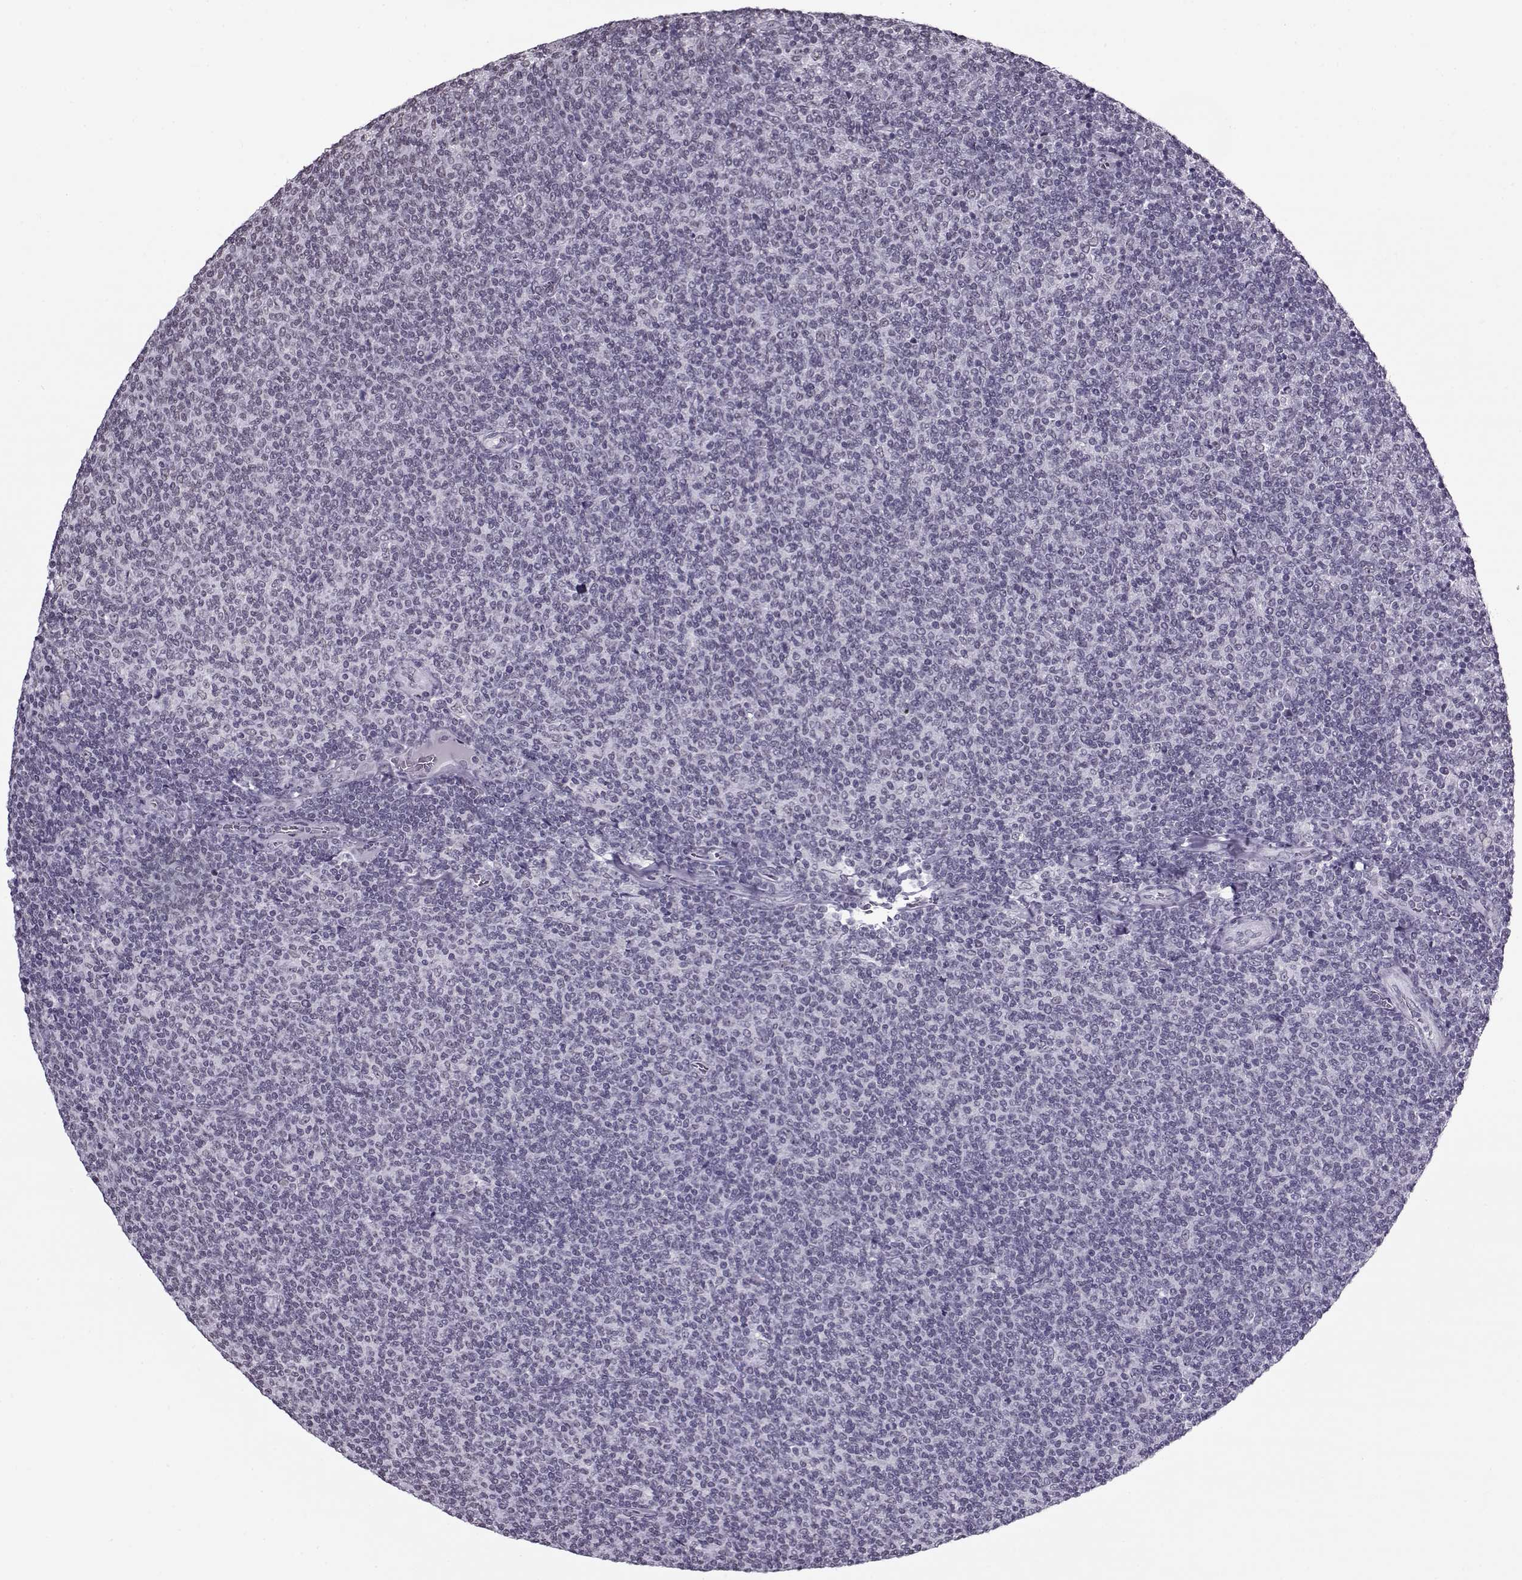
{"staining": {"intensity": "negative", "quantity": "none", "location": "none"}, "tissue": "lymphoma", "cell_type": "Tumor cells", "image_type": "cancer", "snomed": [{"axis": "morphology", "description": "Malignant lymphoma, non-Hodgkin's type, Low grade"}, {"axis": "topography", "description": "Lymph node"}], "caption": "Tumor cells show no significant protein positivity in lymphoma.", "gene": "PRMT8", "patient": {"sex": "male", "age": 52}}